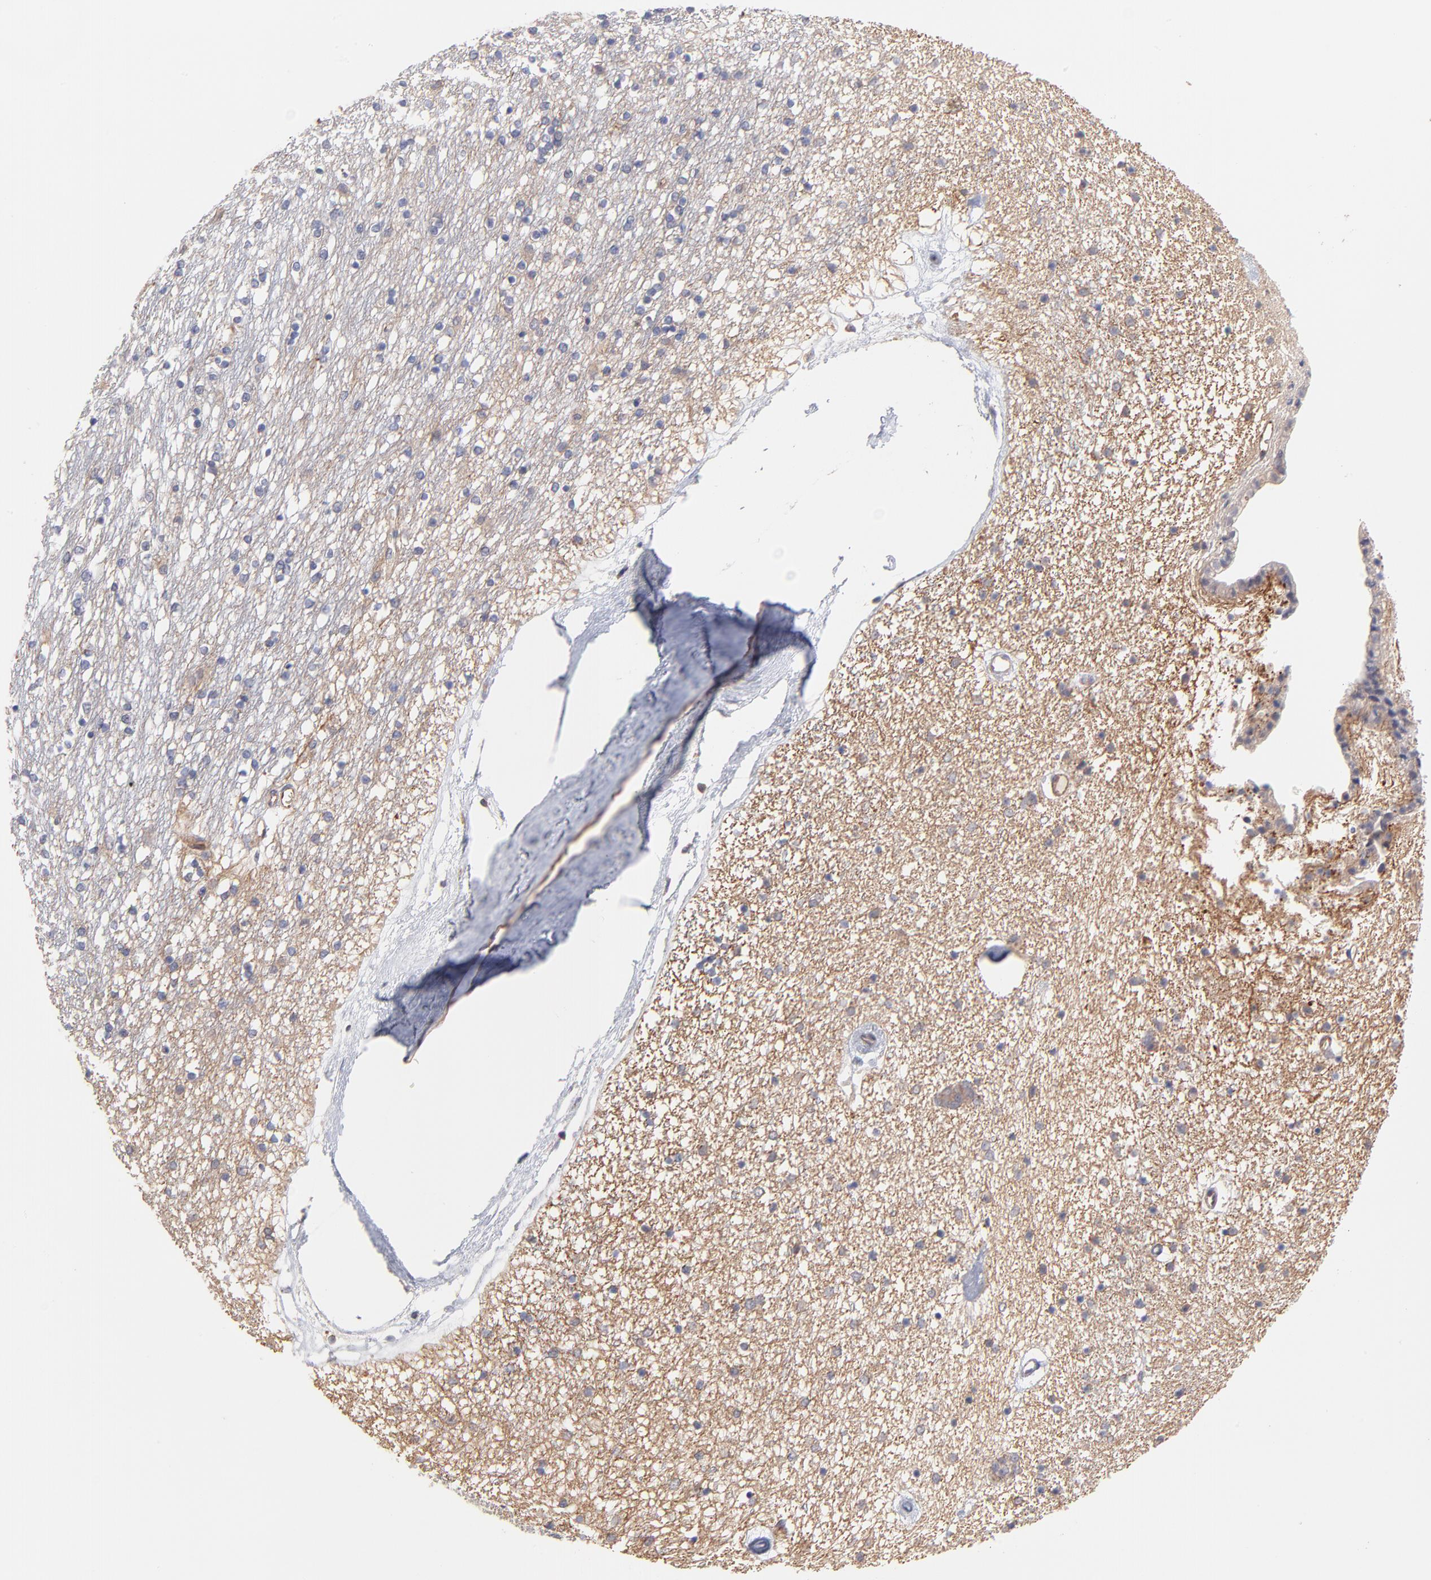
{"staining": {"intensity": "negative", "quantity": "none", "location": "none"}, "tissue": "caudate", "cell_type": "Glial cells", "image_type": "normal", "snomed": [{"axis": "morphology", "description": "Normal tissue, NOS"}, {"axis": "topography", "description": "Lateral ventricle wall"}], "caption": "Immunohistochemistry (IHC) photomicrograph of benign caudate: caudate stained with DAB (3,3'-diaminobenzidine) displays no significant protein expression in glial cells. Nuclei are stained in blue.", "gene": "ASB7", "patient": {"sex": "female", "age": 54}}